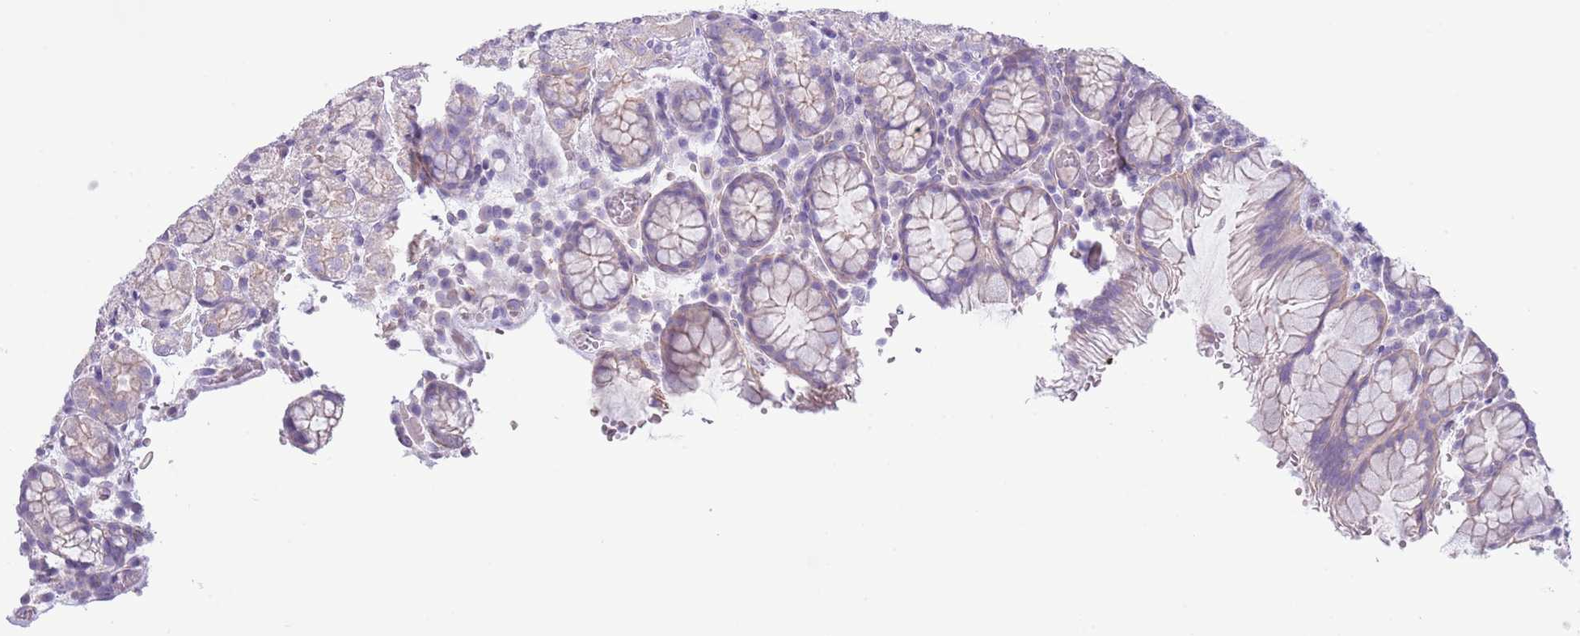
{"staining": {"intensity": "weak", "quantity": "<25%", "location": "cytoplasmic/membranous"}, "tissue": "stomach", "cell_type": "Glandular cells", "image_type": "normal", "snomed": [{"axis": "morphology", "description": "Normal tissue, NOS"}, {"axis": "topography", "description": "Stomach, upper"}, {"axis": "topography", "description": "Stomach"}], "caption": "Immunohistochemistry of benign stomach demonstrates no staining in glandular cells. Nuclei are stained in blue.", "gene": "RBP3", "patient": {"sex": "male", "age": 62}}